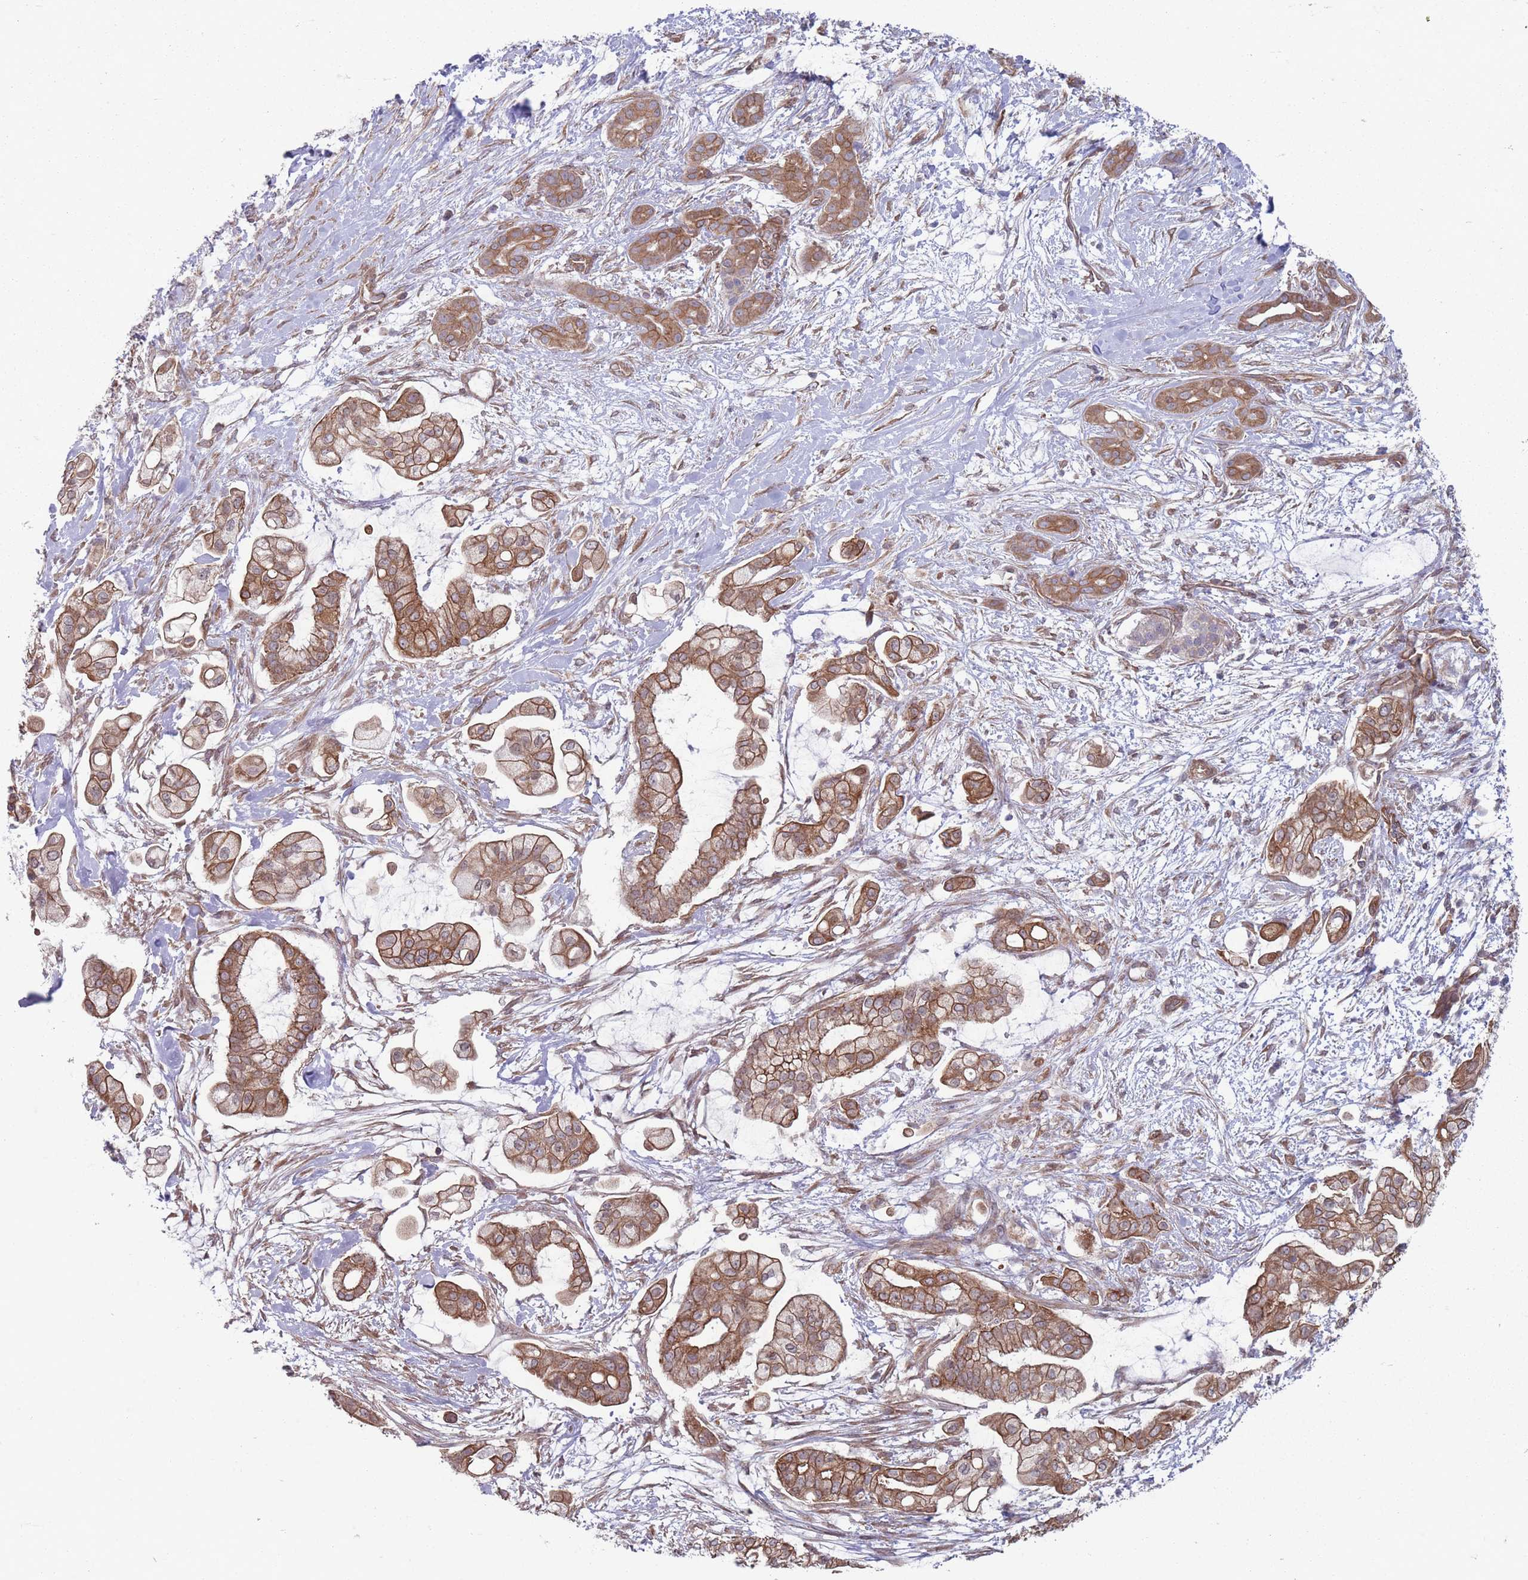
{"staining": {"intensity": "moderate", "quantity": ">75%", "location": "cytoplasmic/membranous"}, "tissue": "pancreatic cancer", "cell_type": "Tumor cells", "image_type": "cancer", "snomed": [{"axis": "morphology", "description": "Adenocarcinoma, NOS"}, {"axis": "topography", "description": "Pancreas"}], "caption": "Approximately >75% of tumor cells in adenocarcinoma (pancreatic) show moderate cytoplasmic/membranous protein staining as visualized by brown immunohistochemical staining.", "gene": "VRK2", "patient": {"sex": "female", "age": 69}}